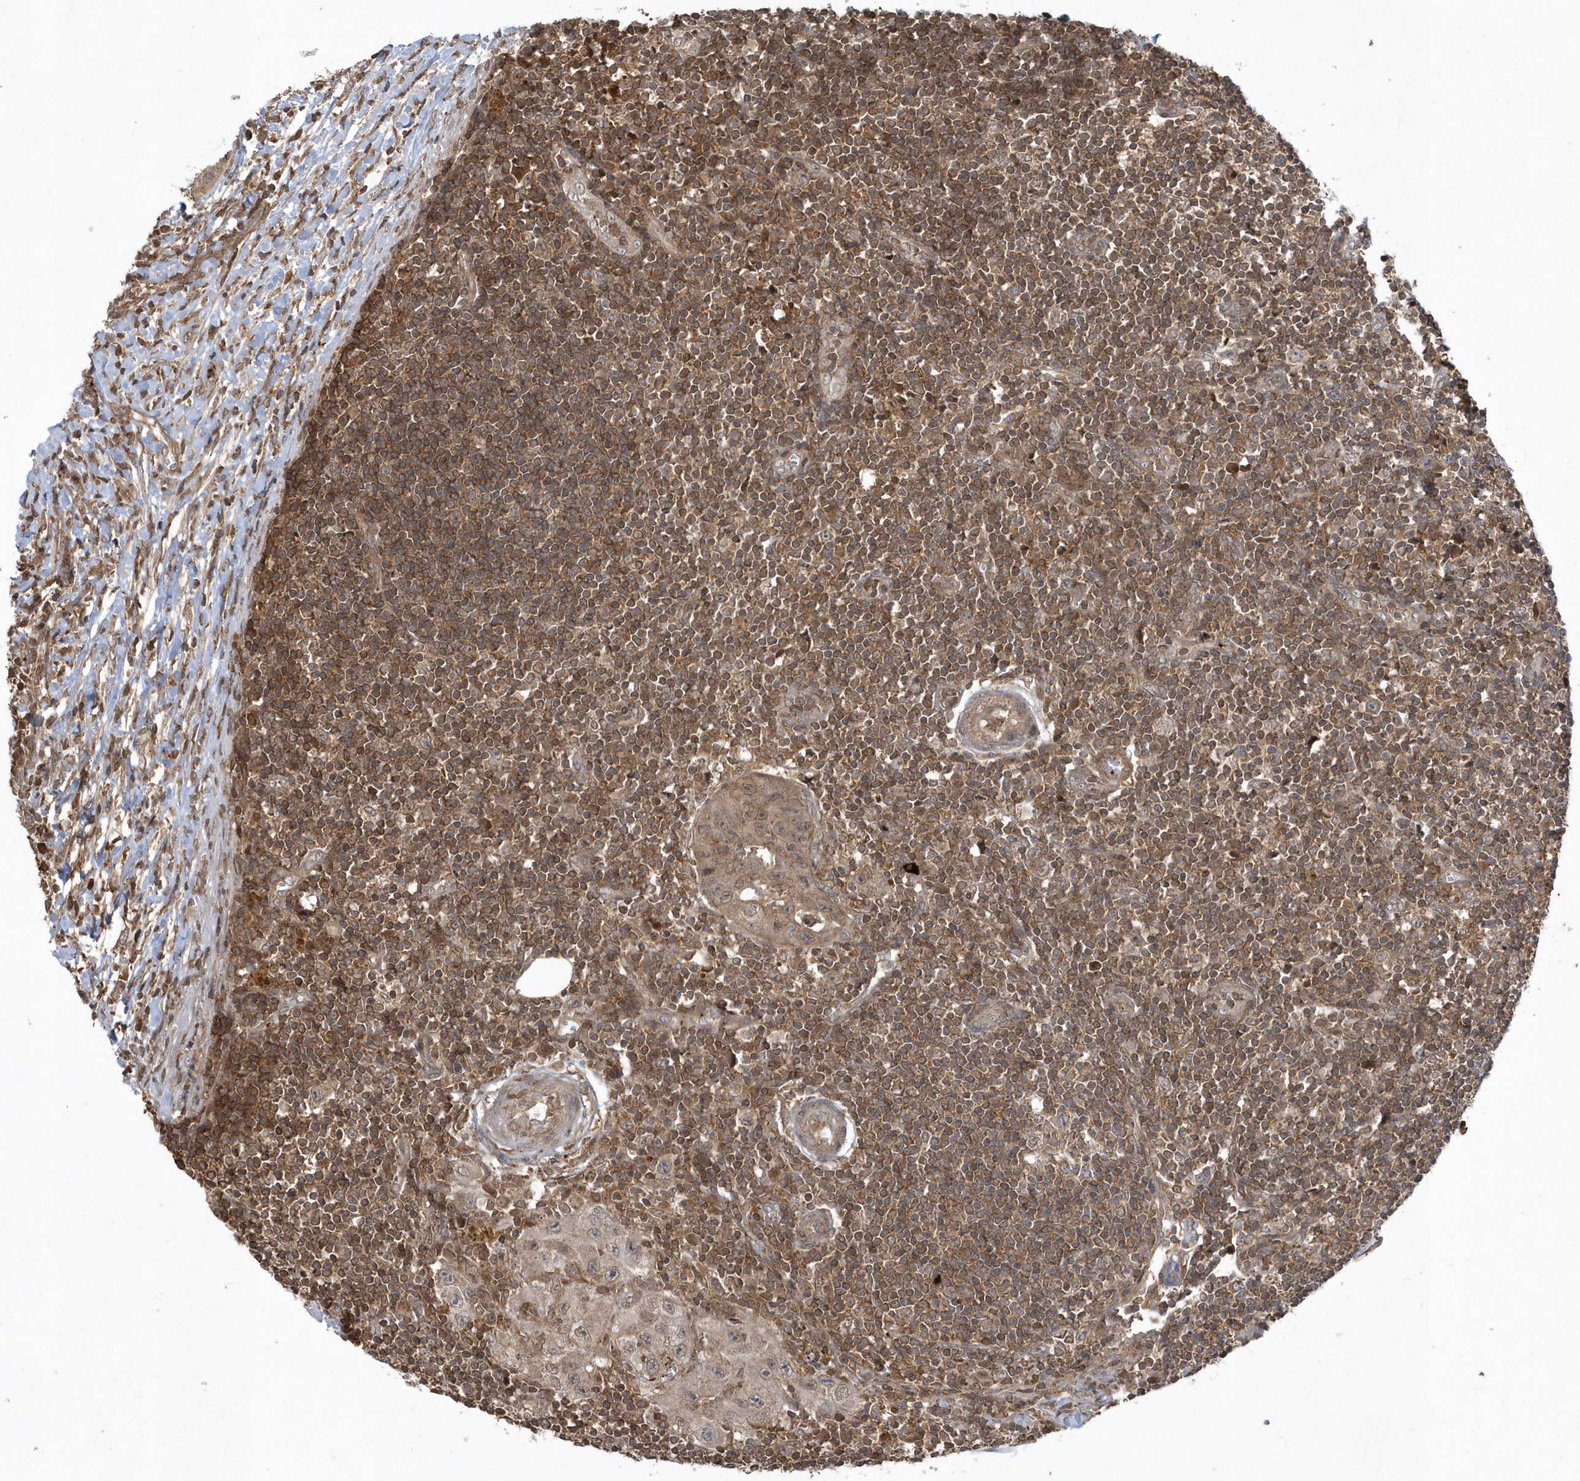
{"staining": {"intensity": "moderate", "quantity": ">75%", "location": "cytoplasmic/membranous"}, "tissue": "lymph node", "cell_type": "Germinal center cells", "image_type": "normal", "snomed": [{"axis": "morphology", "description": "Normal tissue, NOS"}, {"axis": "morphology", "description": "Squamous cell carcinoma, metastatic, NOS"}, {"axis": "topography", "description": "Lymph node"}], "caption": "A brown stain highlights moderate cytoplasmic/membranous staining of a protein in germinal center cells of benign lymph node. (DAB IHC with brightfield microscopy, high magnification).", "gene": "ACYP1", "patient": {"sex": "male", "age": 73}}